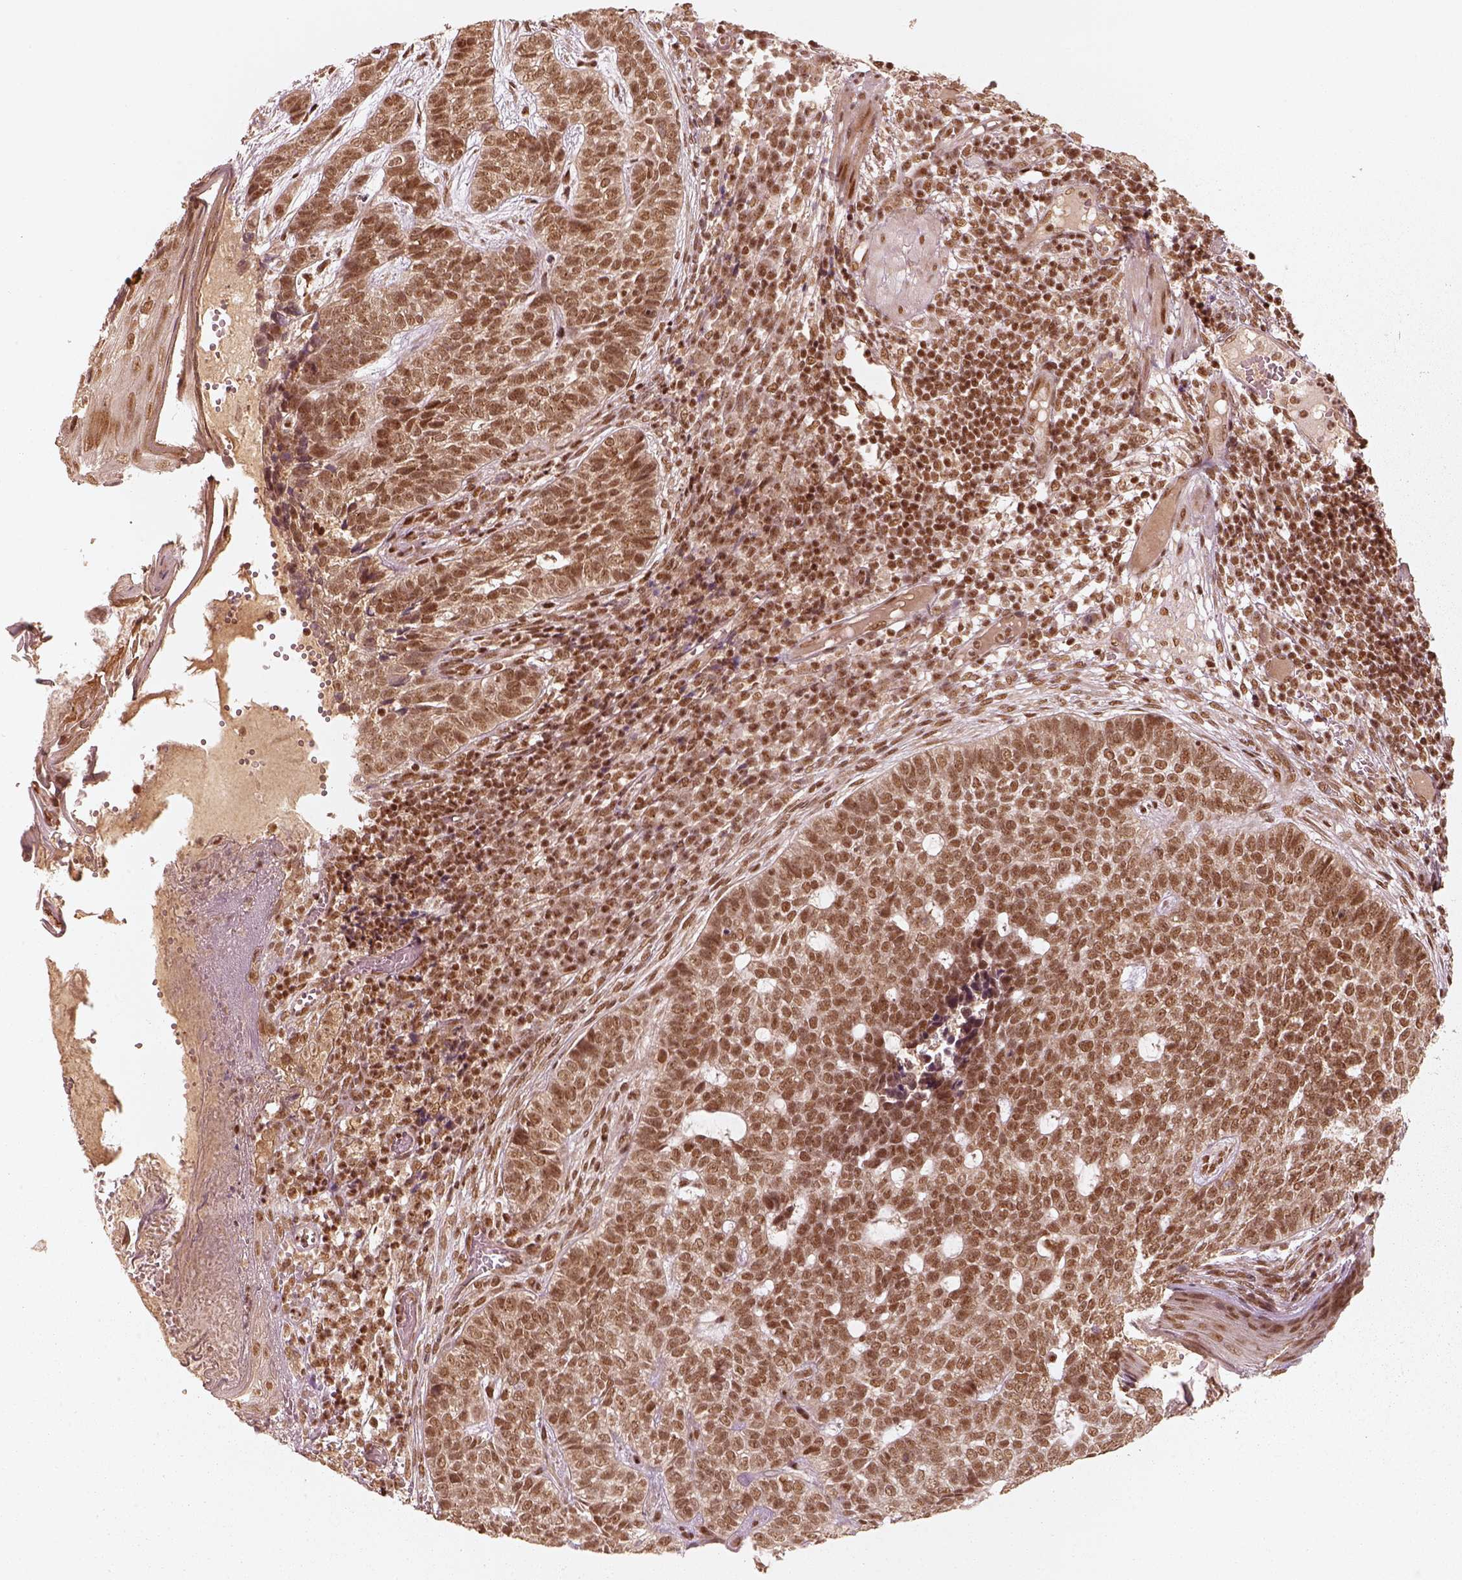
{"staining": {"intensity": "moderate", "quantity": ">75%", "location": "nuclear"}, "tissue": "skin cancer", "cell_type": "Tumor cells", "image_type": "cancer", "snomed": [{"axis": "morphology", "description": "Basal cell carcinoma"}, {"axis": "topography", "description": "Skin"}], "caption": "Moderate nuclear positivity is identified in approximately >75% of tumor cells in skin cancer (basal cell carcinoma).", "gene": "GMEB2", "patient": {"sex": "female", "age": 69}}